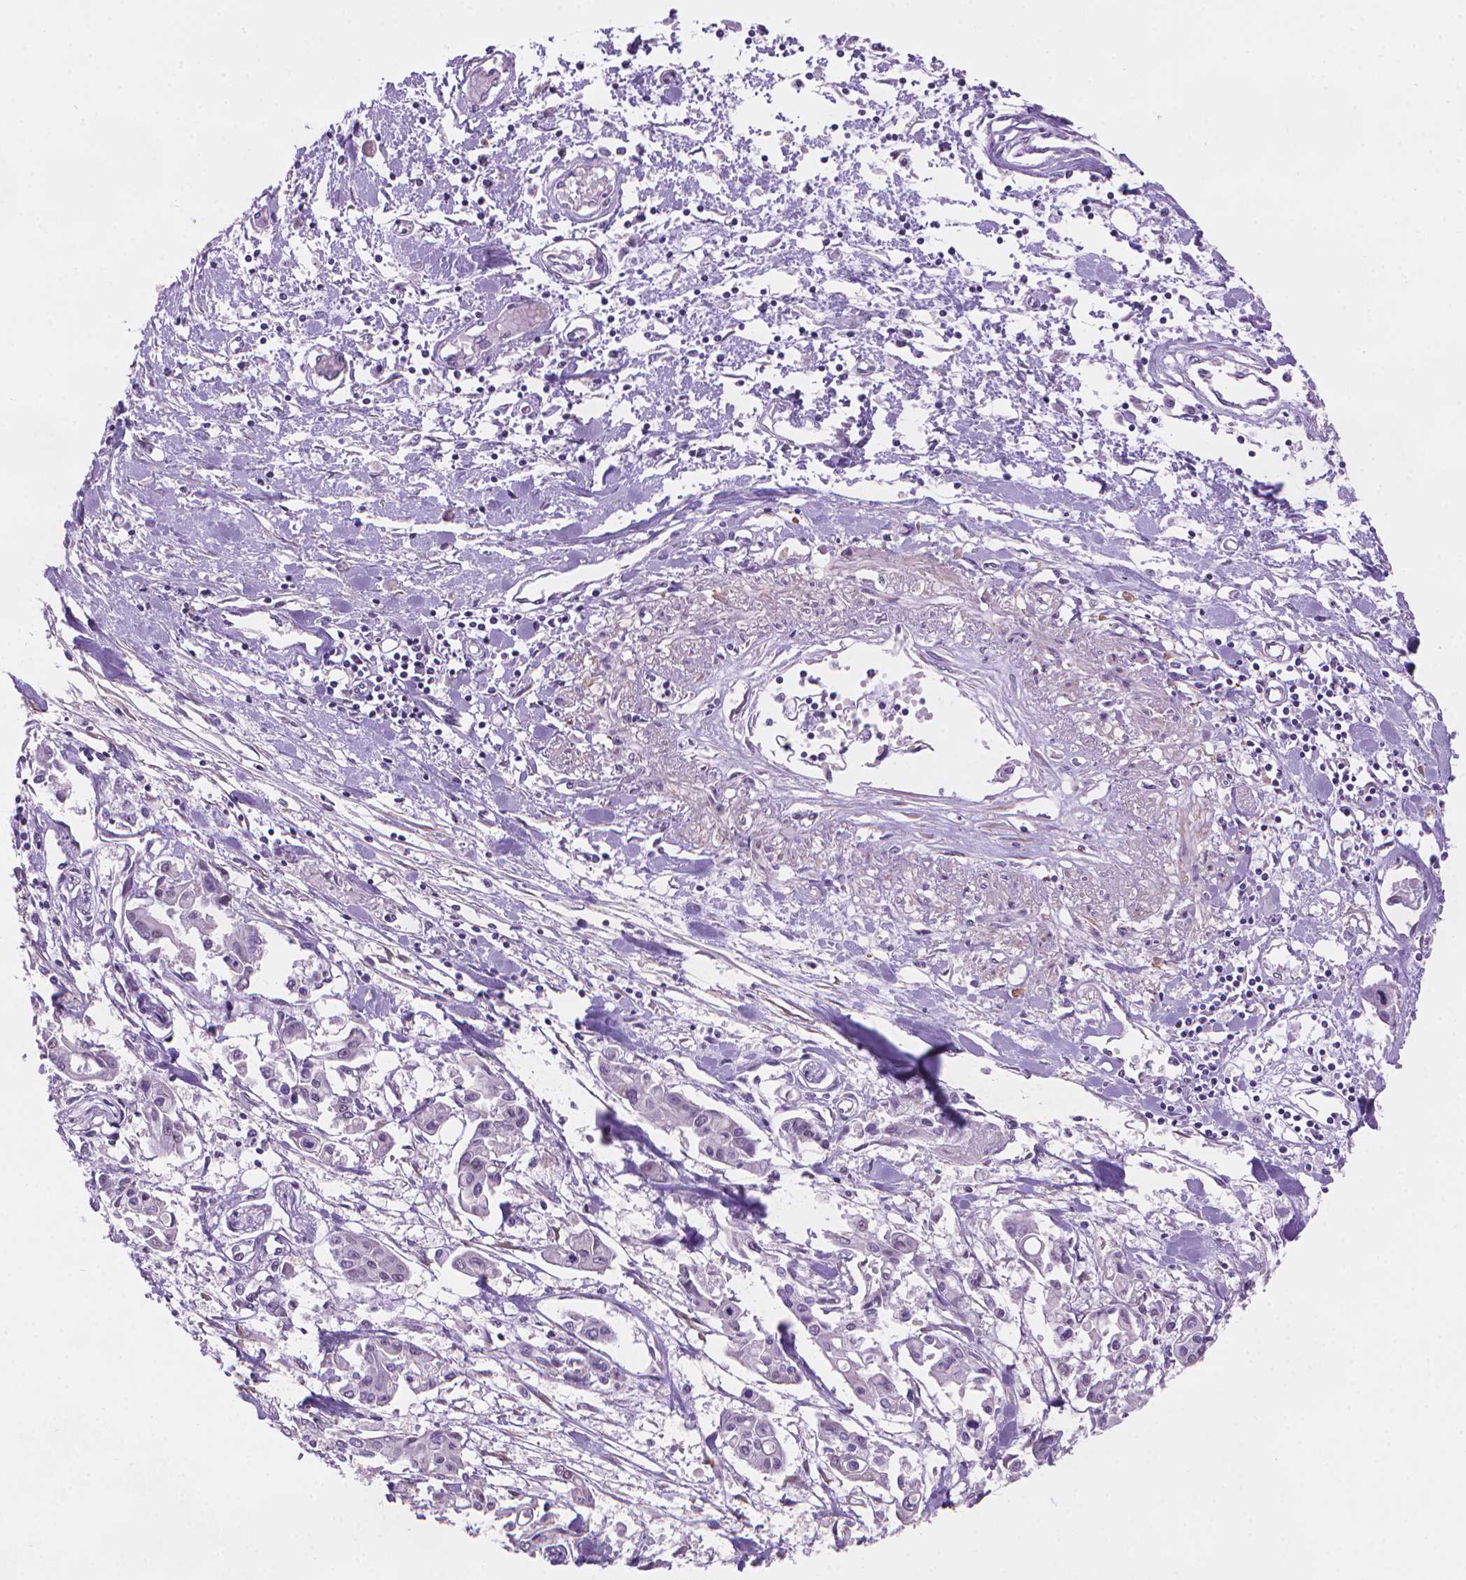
{"staining": {"intensity": "negative", "quantity": "none", "location": "none"}, "tissue": "pancreatic cancer", "cell_type": "Tumor cells", "image_type": "cancer", "snomed": [{"axis": "morphology", "description": "Adenocarcinoma, NOS"}, {"axis": "topography", "description": "Pancreas"}], "caption": "Immunohistochemical staining of human pancreatic cancer (adenocarcinoma) shows no significant staining in tumor cells.", "gene": "UBN1", "patient": {"sex": "male", "age": 61}}